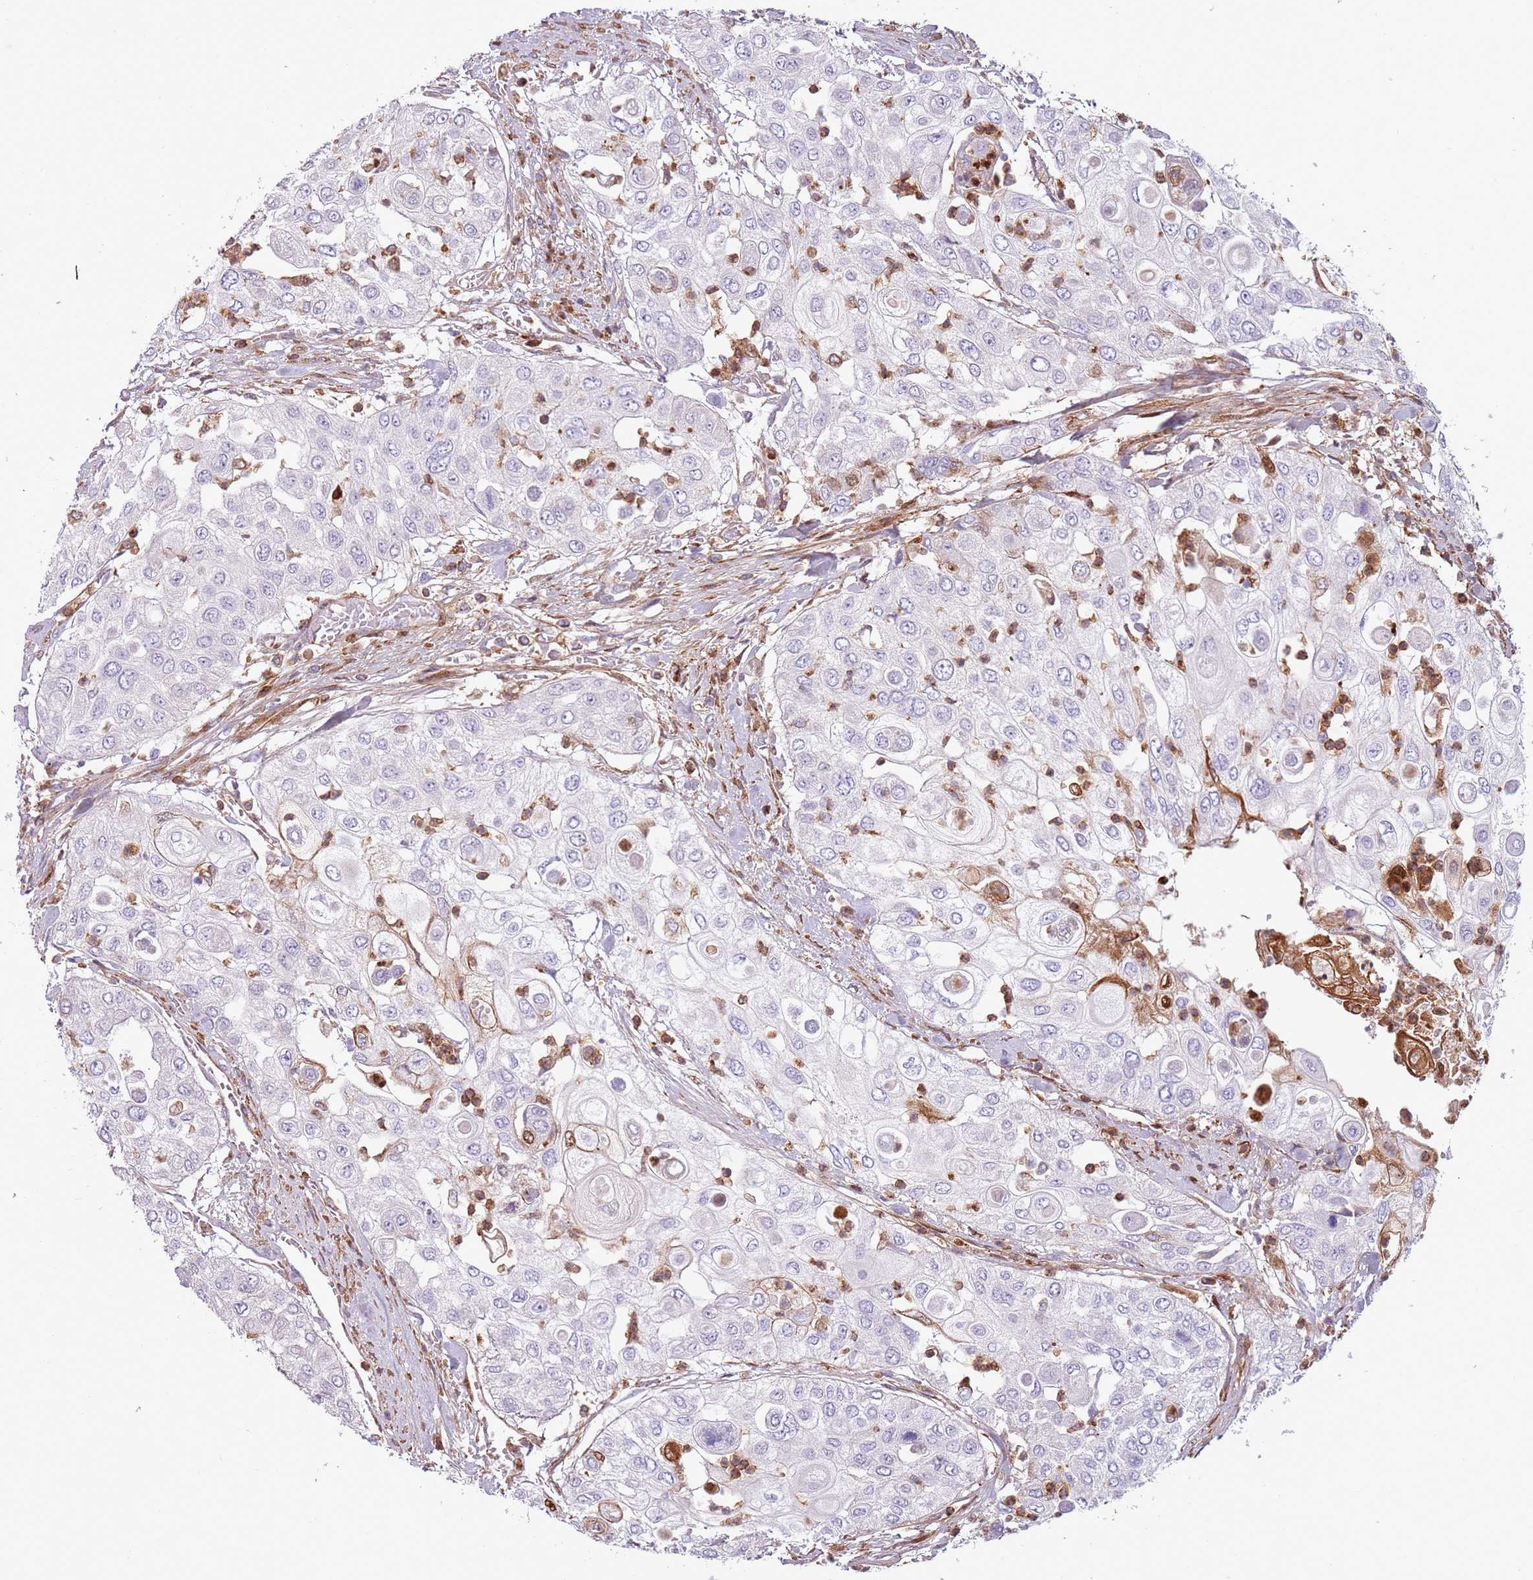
{"staining": {"intensity": "negative", "quantity": "none", "location": "none"}, "tissue": "urothelial cancer", "cell_type": "Tumor cells", "image_type": "cancer", "snomed": [{"axis": "morphology", "description": "Urothelial carcinoma, High grade"}, {"axis": "topography", "description": "Urinary bladder"}], "caption": "A photomicrograph of human urothelial carcinoma (high-grade) is negative for staining in tumor cells. The staining is performed using DAB (3,3'-diaminobenzidine) brown chromogen with nuclei counter-stained in using hematoxylin.", "gene": "NADK", "patient": {"sex": "female", "age": 79}}